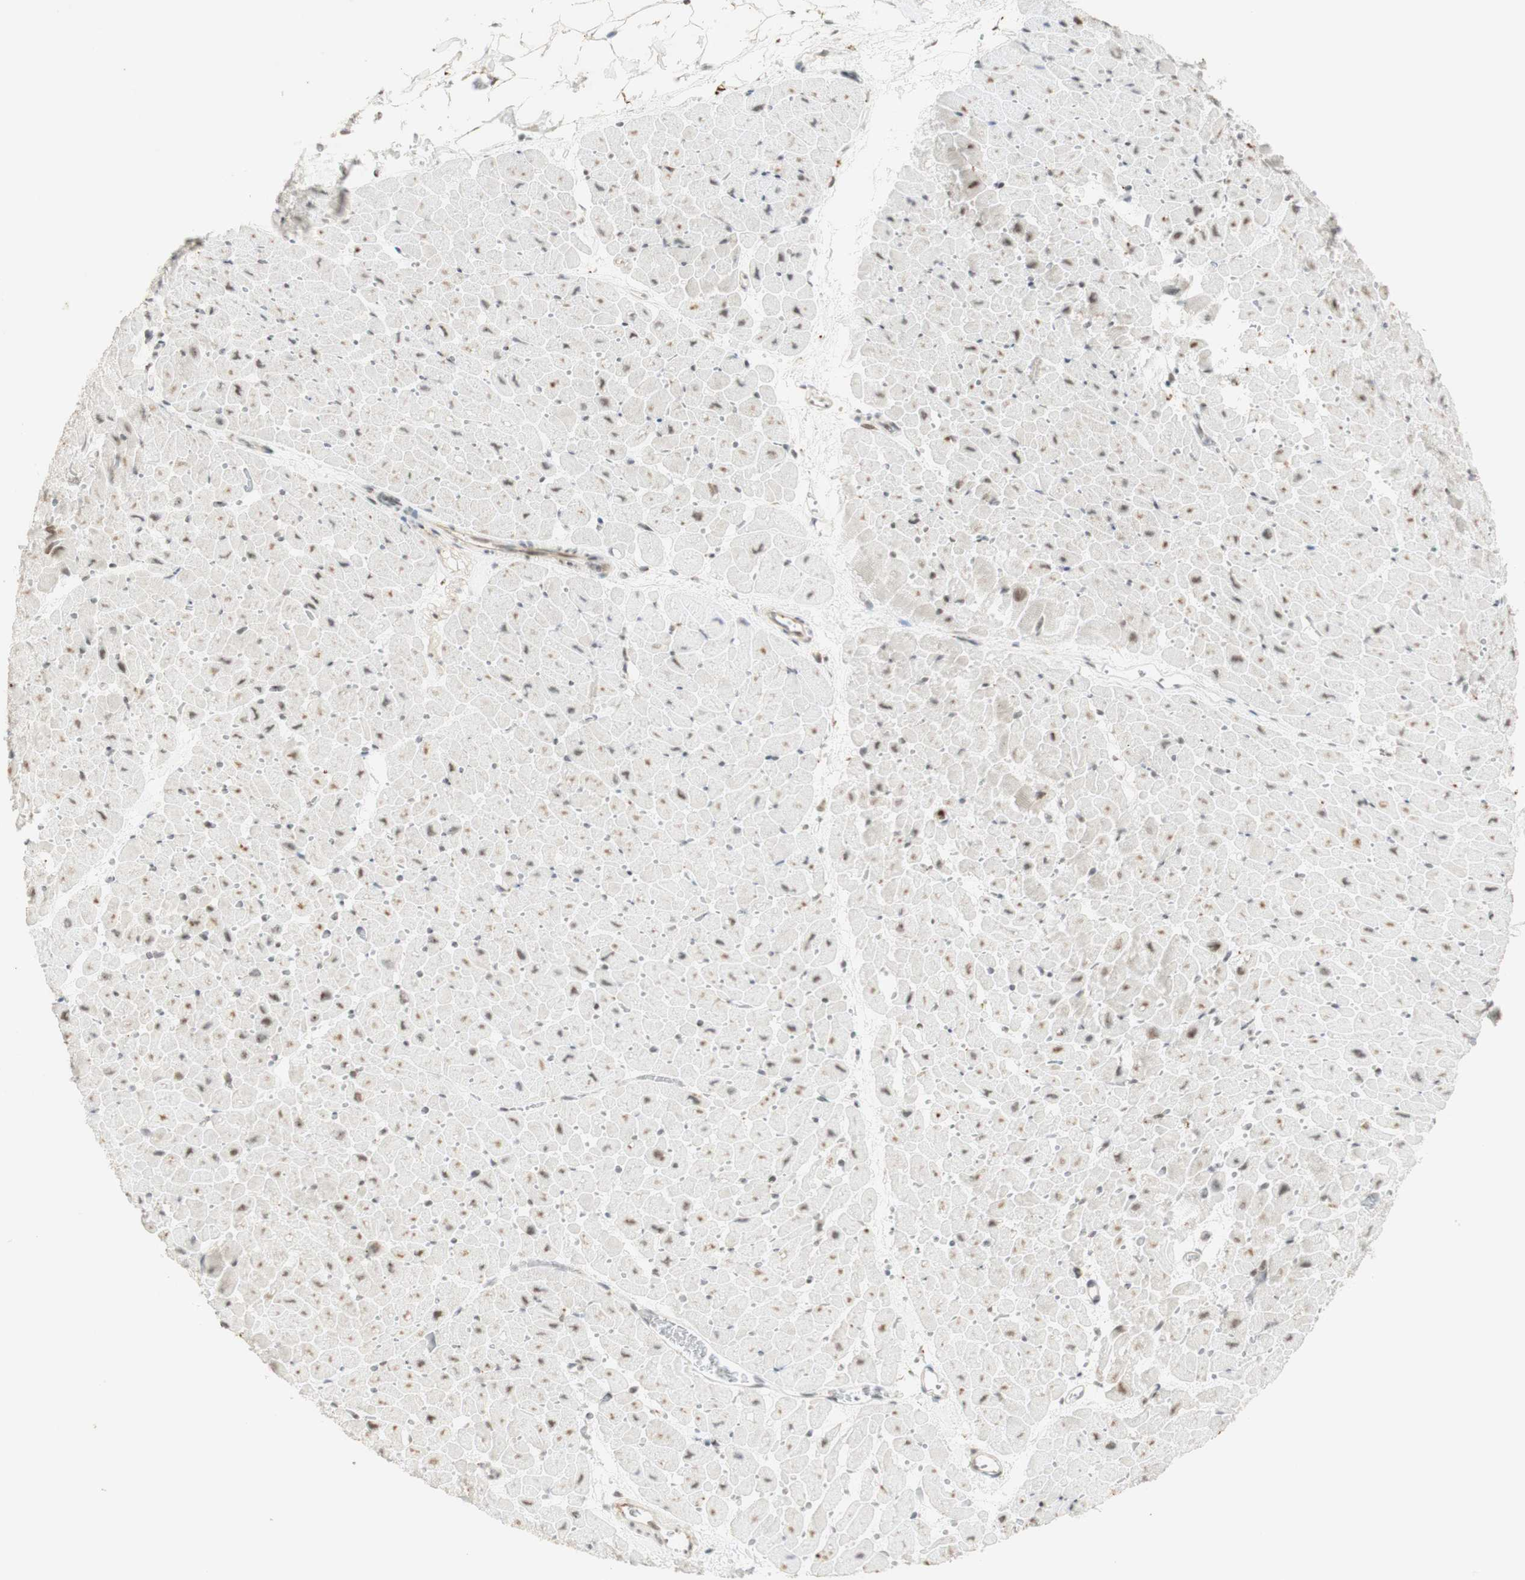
{"staining": {"intensity": "moderate", "quantity": "25%-75%", "location": "cytoplasmic/membranous"}, "tissue": "heart muscle", "cell_type": "Cardiomyocytes", "image_type": "normal", "snomed": [{"axis": "morphology", "description": "Normal tissue, NOS"}, {"axis": "topography", "description": "Heart"}], "caption": "A medium amount of moderate cytoplasmic/membranous expression is appreciated in approximately 25%-75% of cardiomyocytes in normal heart muscle. The protein is shown in brown color, while the nuclei are stained blue.", "gene": "IRF1", "patient": {"sex": "male", "age": 45}}